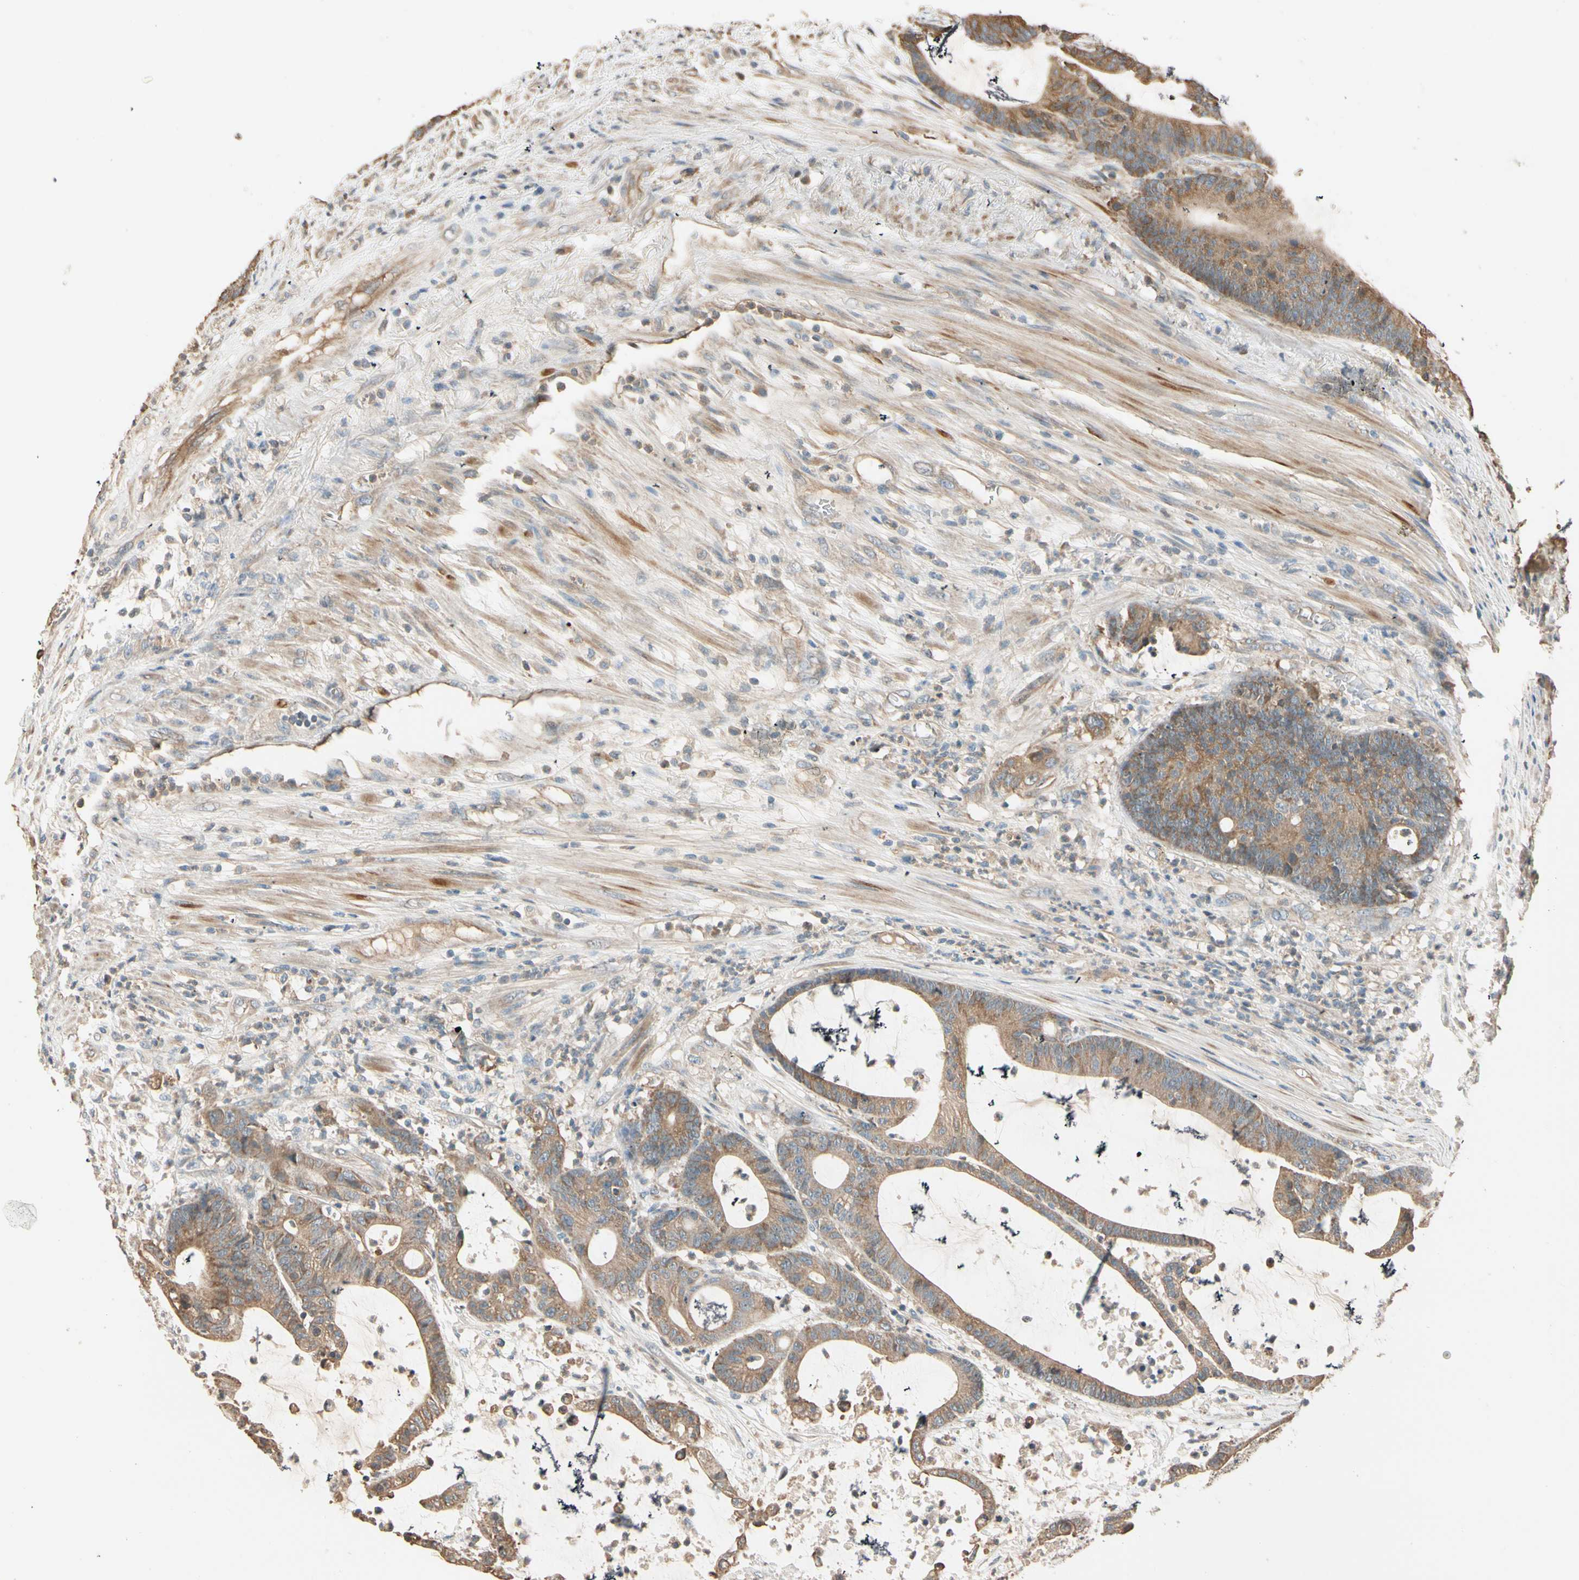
{"staining": {"intensity": "moderate", "quantity": ">75%", "location": "cytoplasmic/membranous"}, "tissue": "colorectal cancer", "cell_type": "Tumor cells", "image_type": "cancer", "snomed": [{"axis": "morphology", "description": "Adenocarcinoma, NOS"}, {"axis": "topography", "description": "Colon"}], "caption": "Moderate cytoplasmic/membranous expression is appreciated in approximately >75% of tumor cells in colorectal adenocarcinoma.", "gene": "TNFRSF21", "patient": {"sex": "female", "age": 84}}